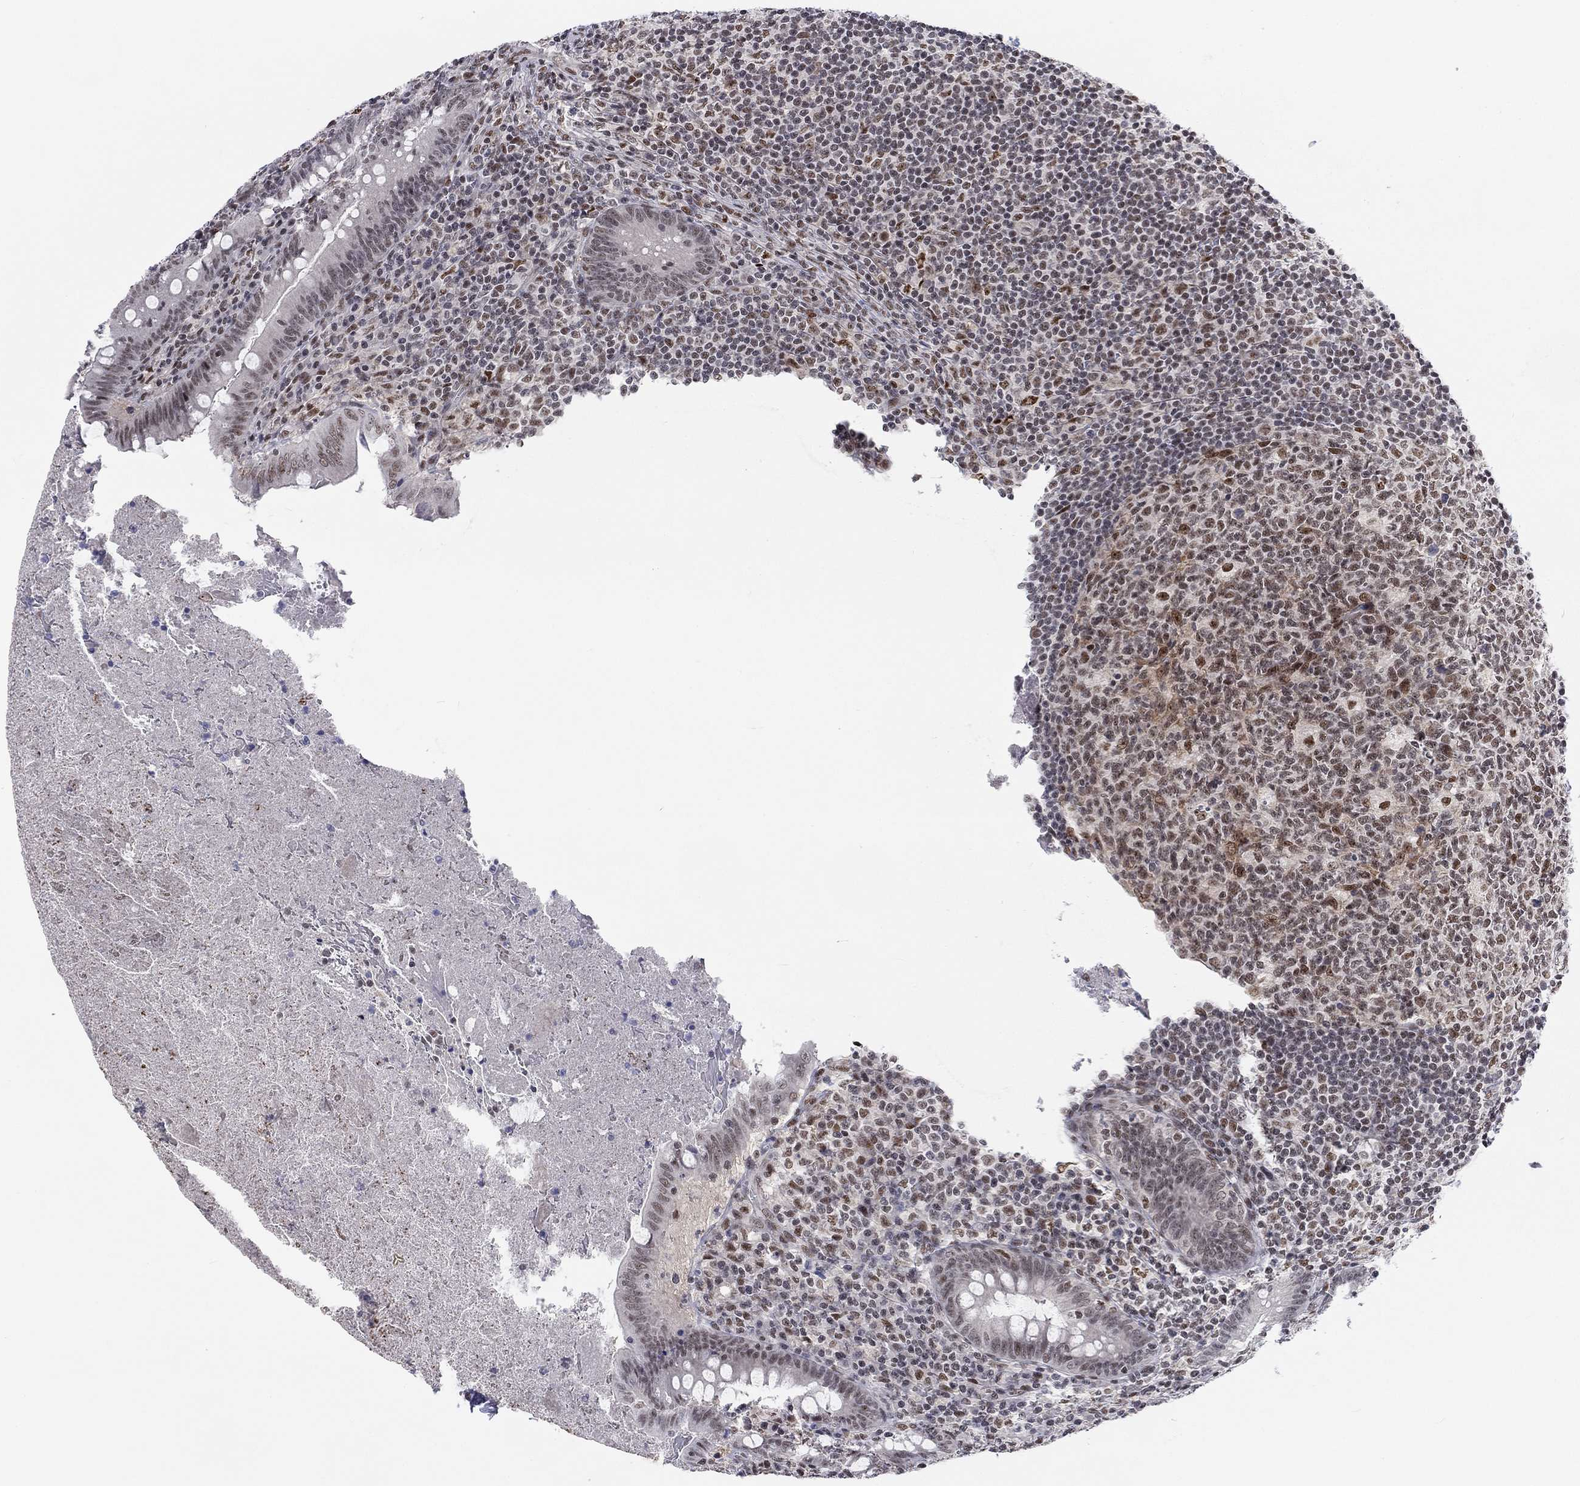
{"staining": {"intensity": "moderate", "quantity": "25%-75%", "location": "nuclear"}, "tissue": "appendix", "cell_type": "Glandular cells", "image_type": "normal", "snomed": [{"axis": "morphology", "description": "Normal tissue, NOS"}, {"axis": "topography", "description": "Appendix"}], "caption": "Immunohistochemical staining of normal human appendix exhibits moderate nuclear protein expression in approximately 25%-75% of glandular cells. Immunohistochemistry (ihc) stains the protein of interest in brown and the nuclei are stained blue.", "gene": "FYTTD1", "patient": {"sex": "male", "age": 47}}